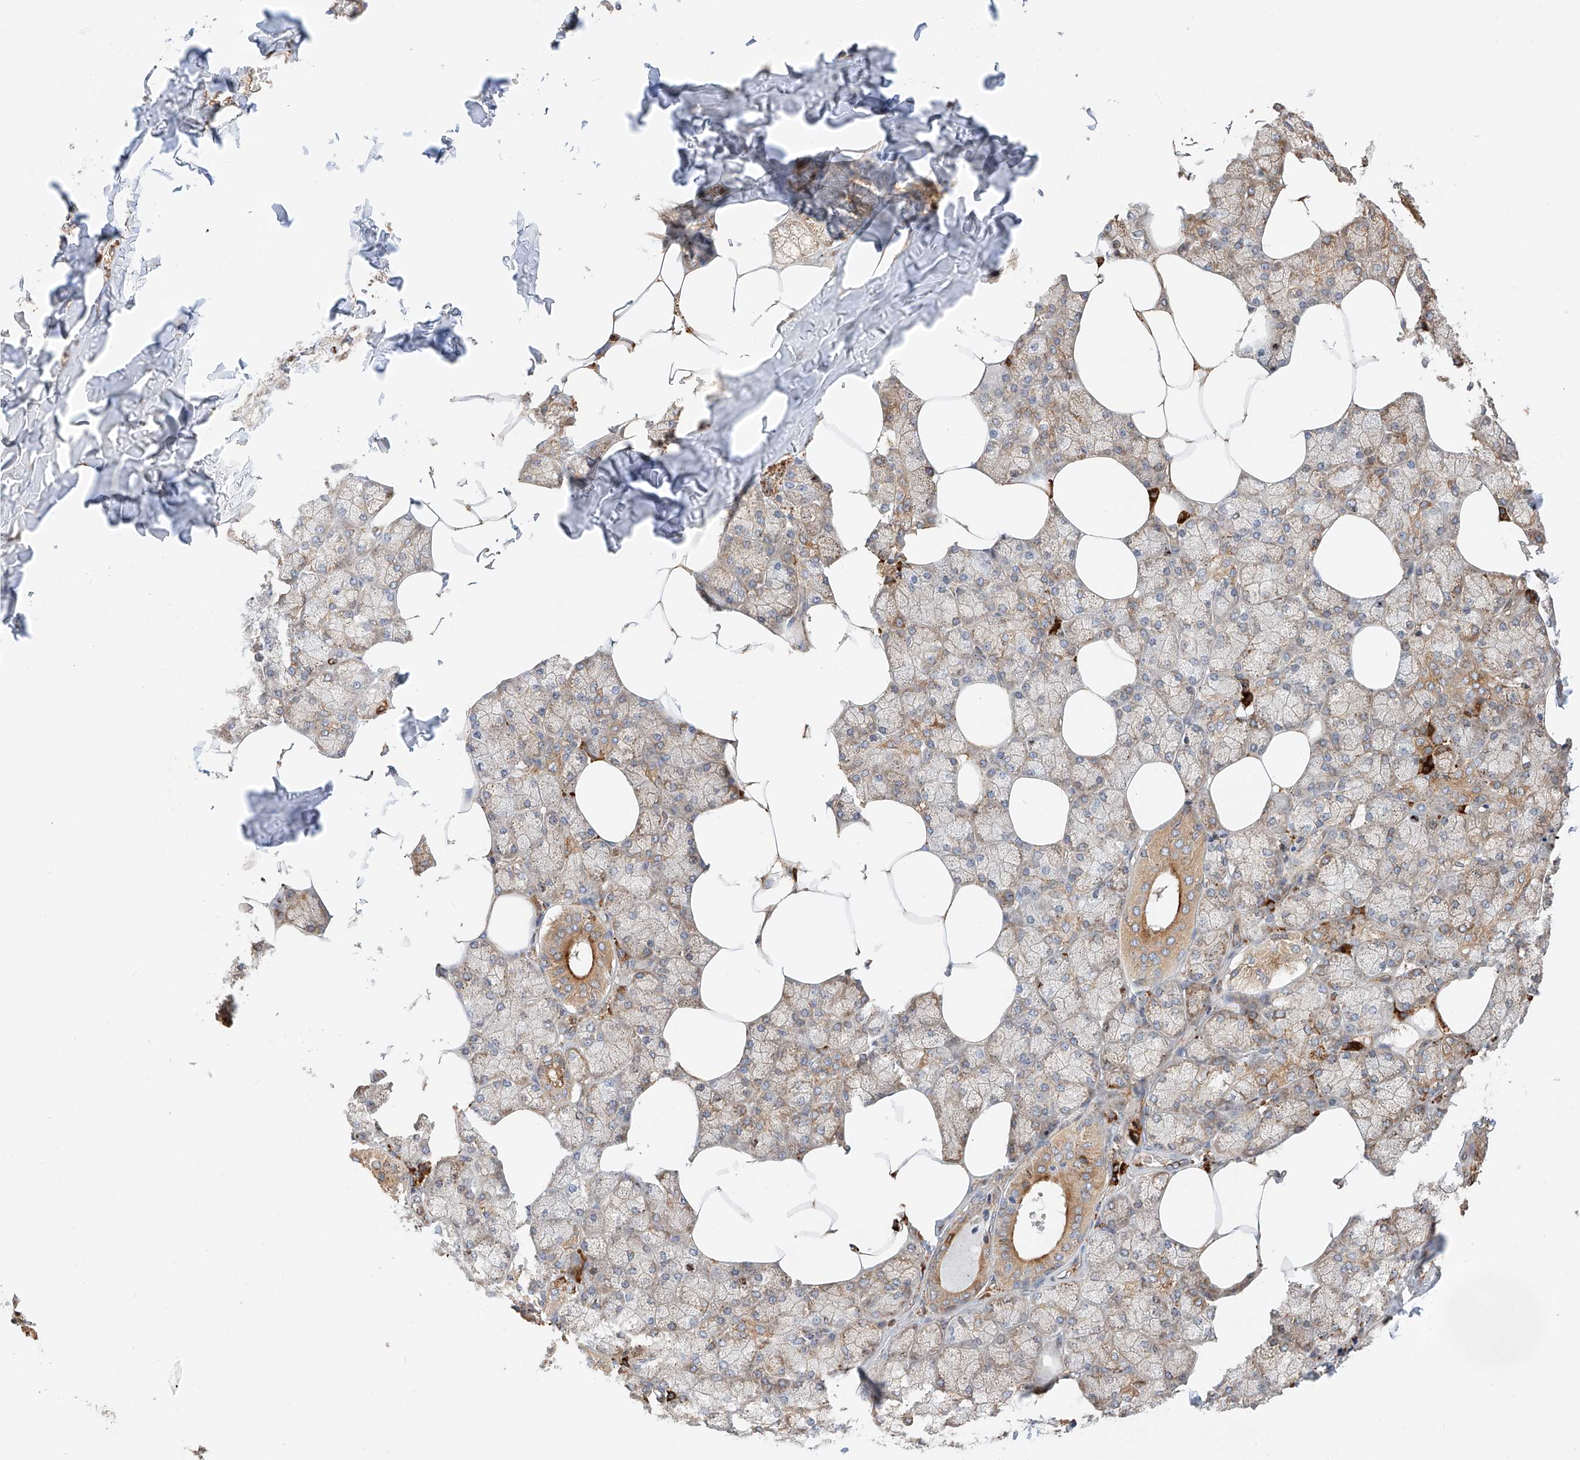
{"staining": {"intensity": "strong", "quantity": "25%-75%", "location": "cytoplasmic/membranous"}, "tissue": "salivary gland", "cell_type": "Glandular cells", "image_type": "normal", "snomed": [{"axis": "morphology", "description": "Normal tissue, NOS"}, {"axis": "topography", "description": "Salivary gland"}], "caption": "This histopathology image exhibits unremarkable salivary gland stained with IHC to label a protein in brown. The cytoplasmic/membranous of glandular cells show strong positivity for the protein. Nuclei are counter-stained blue.", "gene": "ZNF84", "patient": {"sex": "male", "age": 62}}